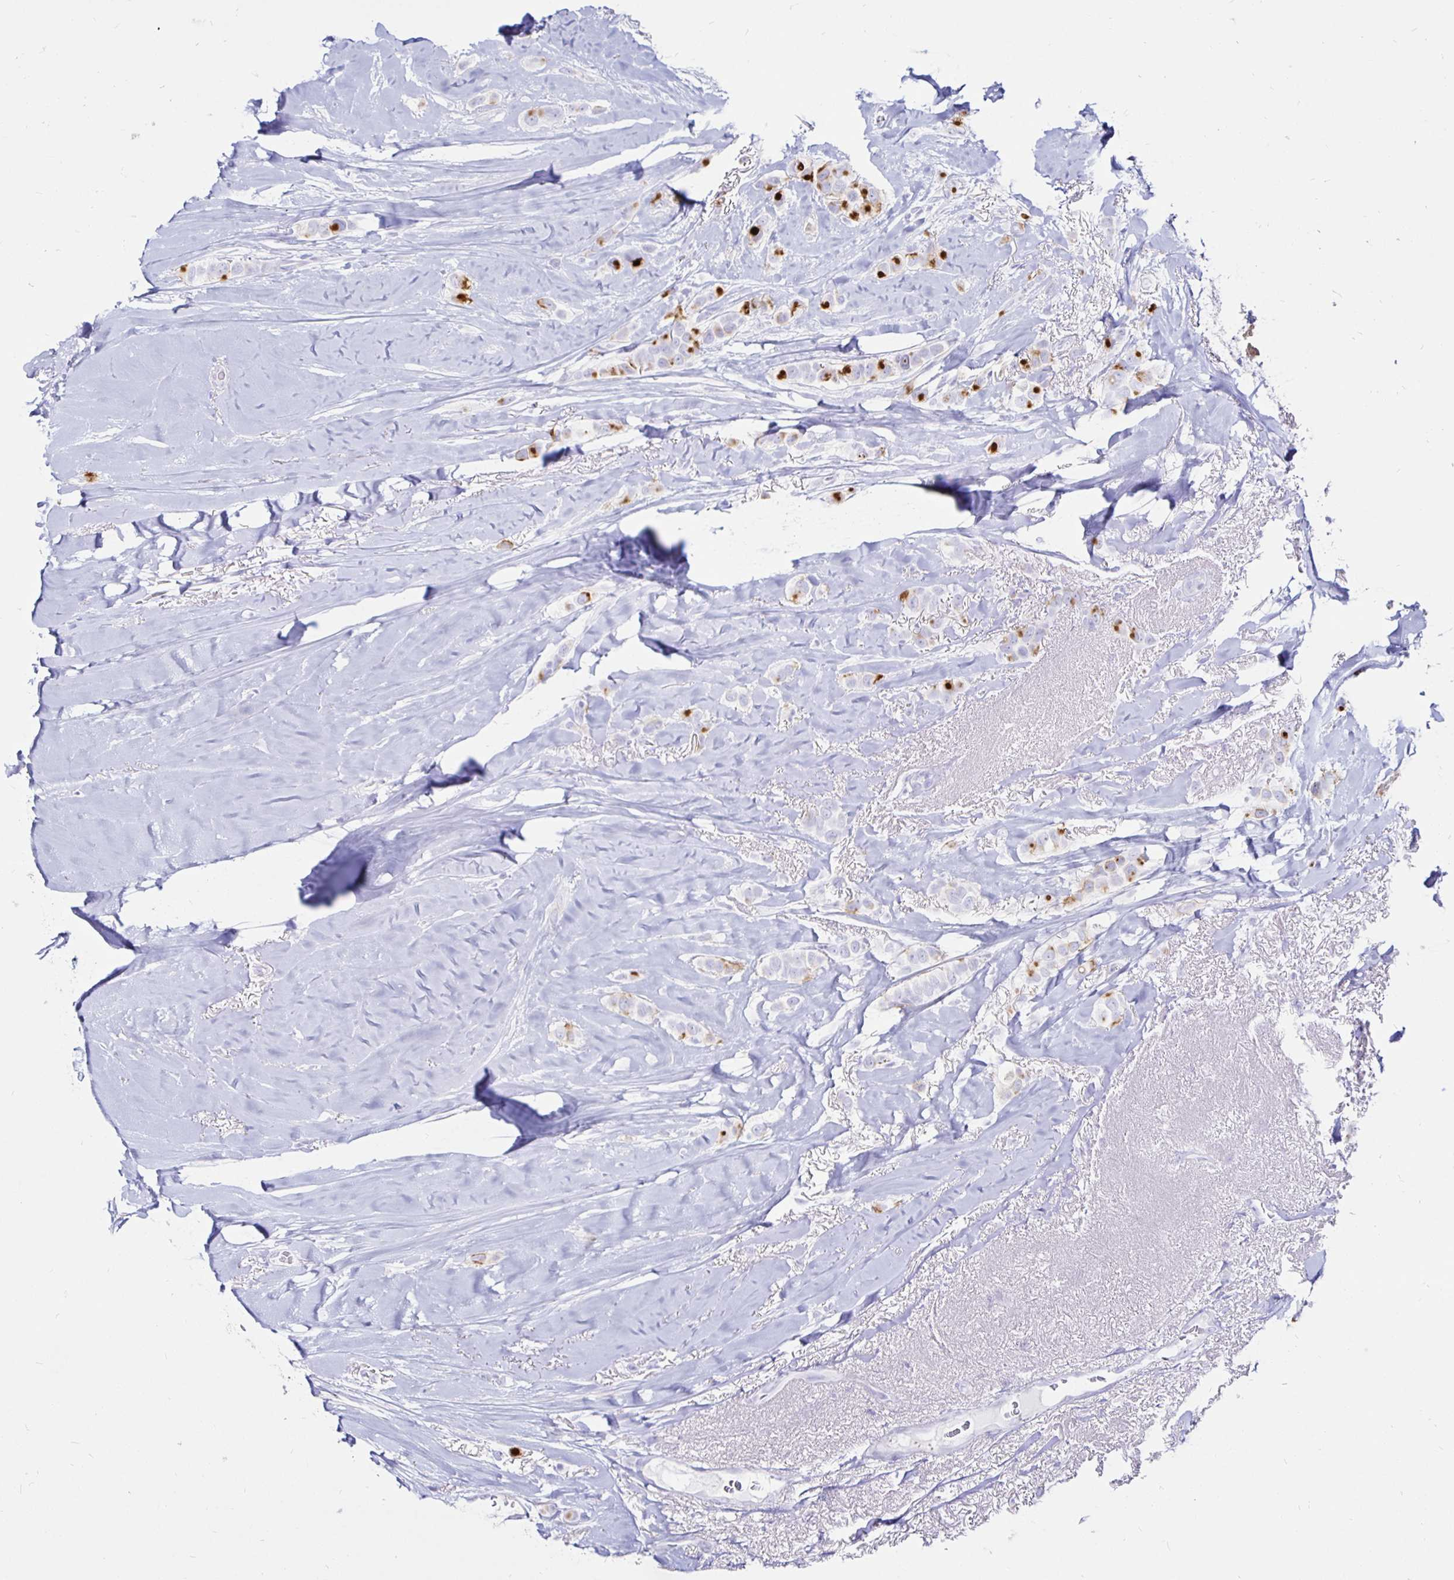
{"staining": {"intensity": "strong", "quantity": "<25%", "location": "cytoplasmic/membranous"}, "tissue": "breast cancer", "cell_type": "Tumor cells", "image_type": "cancer", "snomed": [{"axis": "morphology", "description": "Lobular carcinoma"}, {"axis": "topography", "description": "Breast"}], "caption": "IHC of human breast cancer shows medium levels of strong cytoplasmic/membranous expression in about <25% of tumor cells. (DAB IHC, brown staining for protein, blue staining for nuclei).", "gene": "TIMP1", "patient": {"sex": "female", "age": 66}}